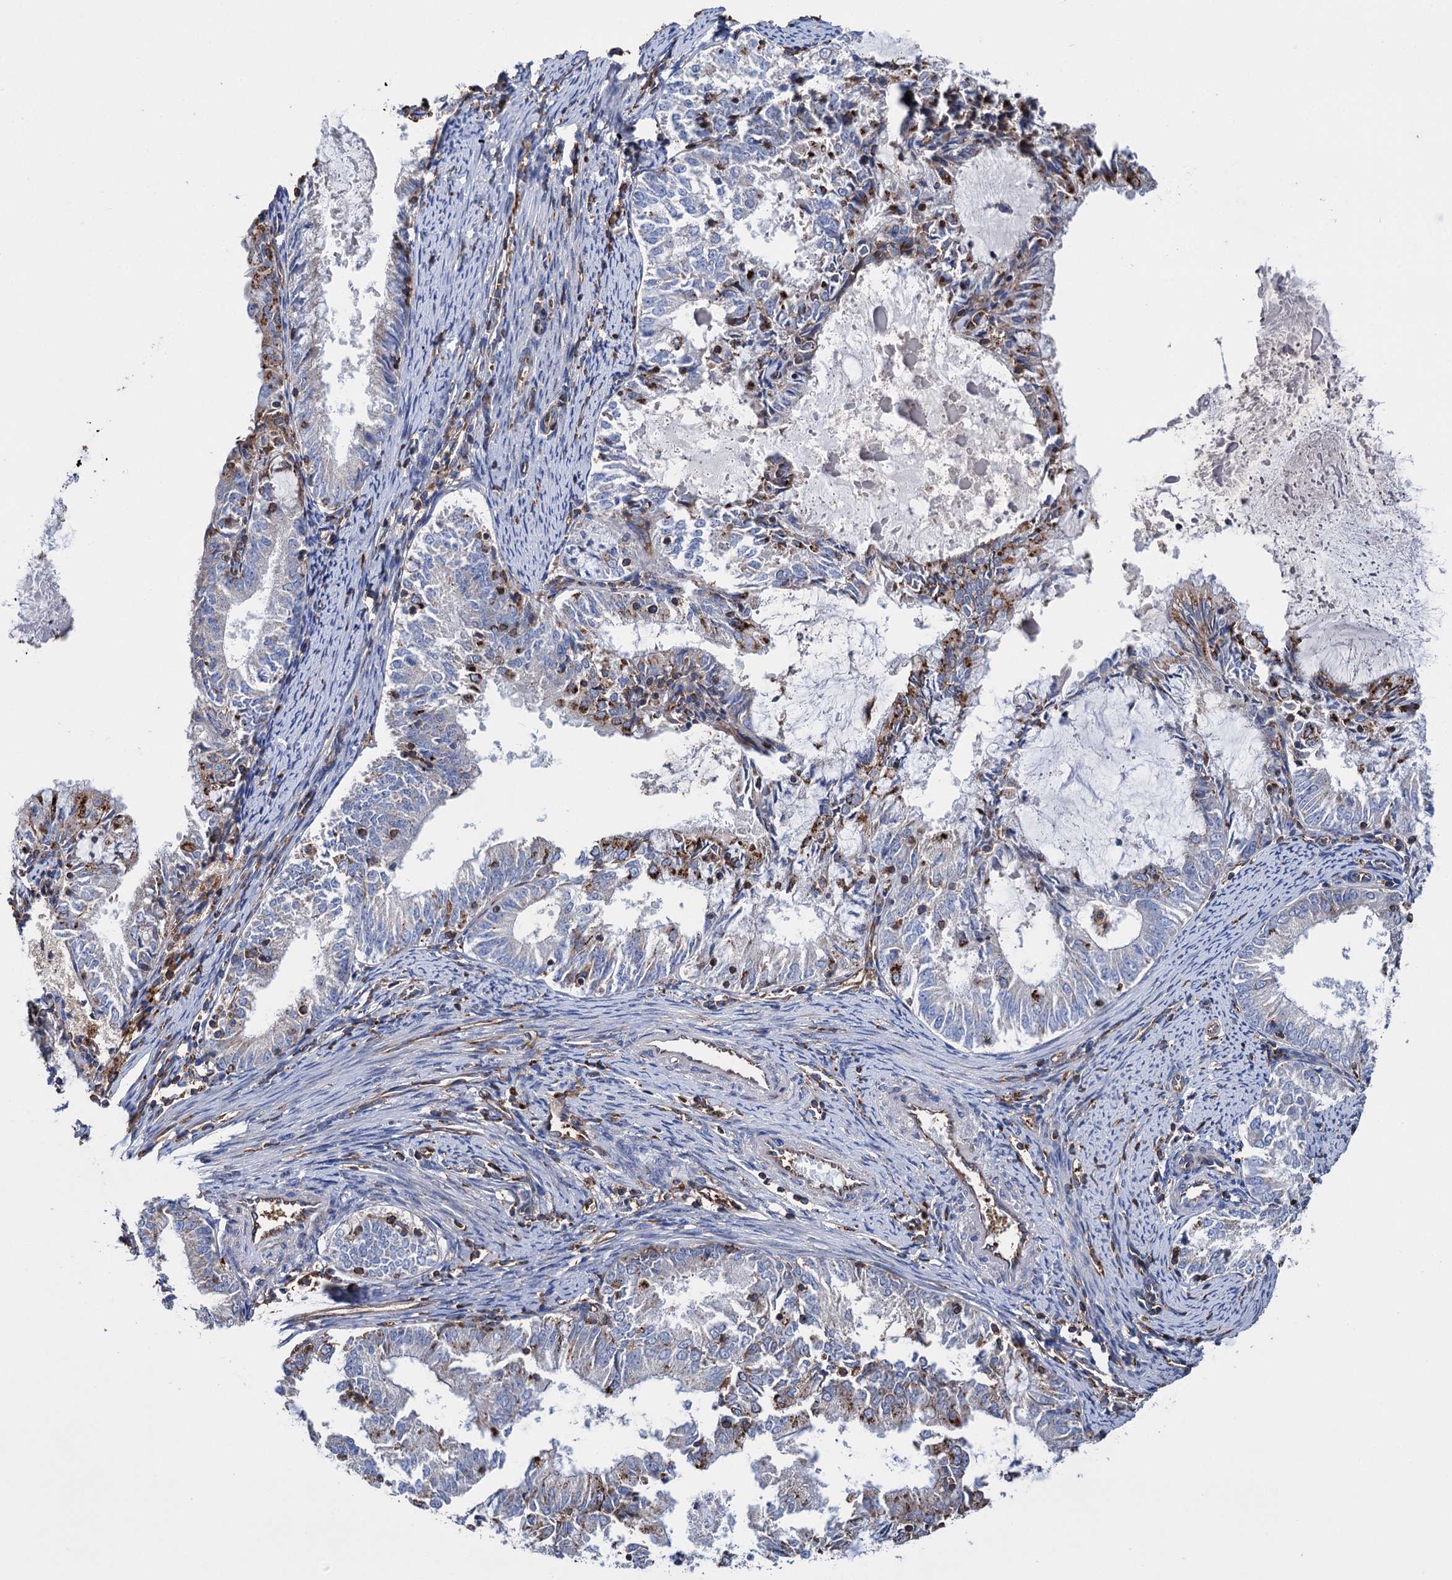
{"staining": {"intensity": "moderate", "quantity": "25%-75%", "location": "cytoplasmic/membranous"}, "tissue": "endometrial cancer", "cell_type": "Tumor cells", "image_type": "cancer", "snomed": [{"axis": "morphology", "description": "Adenocarcinoma, NOS"}, {"axis": "topography", "description": "Endometrium"}], "caption": "Immunohistochemical staining of human endometrial cancer demonstrates moderate cytoplasmic/membranous protein staining in about 25%-75% of tumor cells.", "gene": "SCPEP1", "patient": {"sex": "female", "age": 57}}